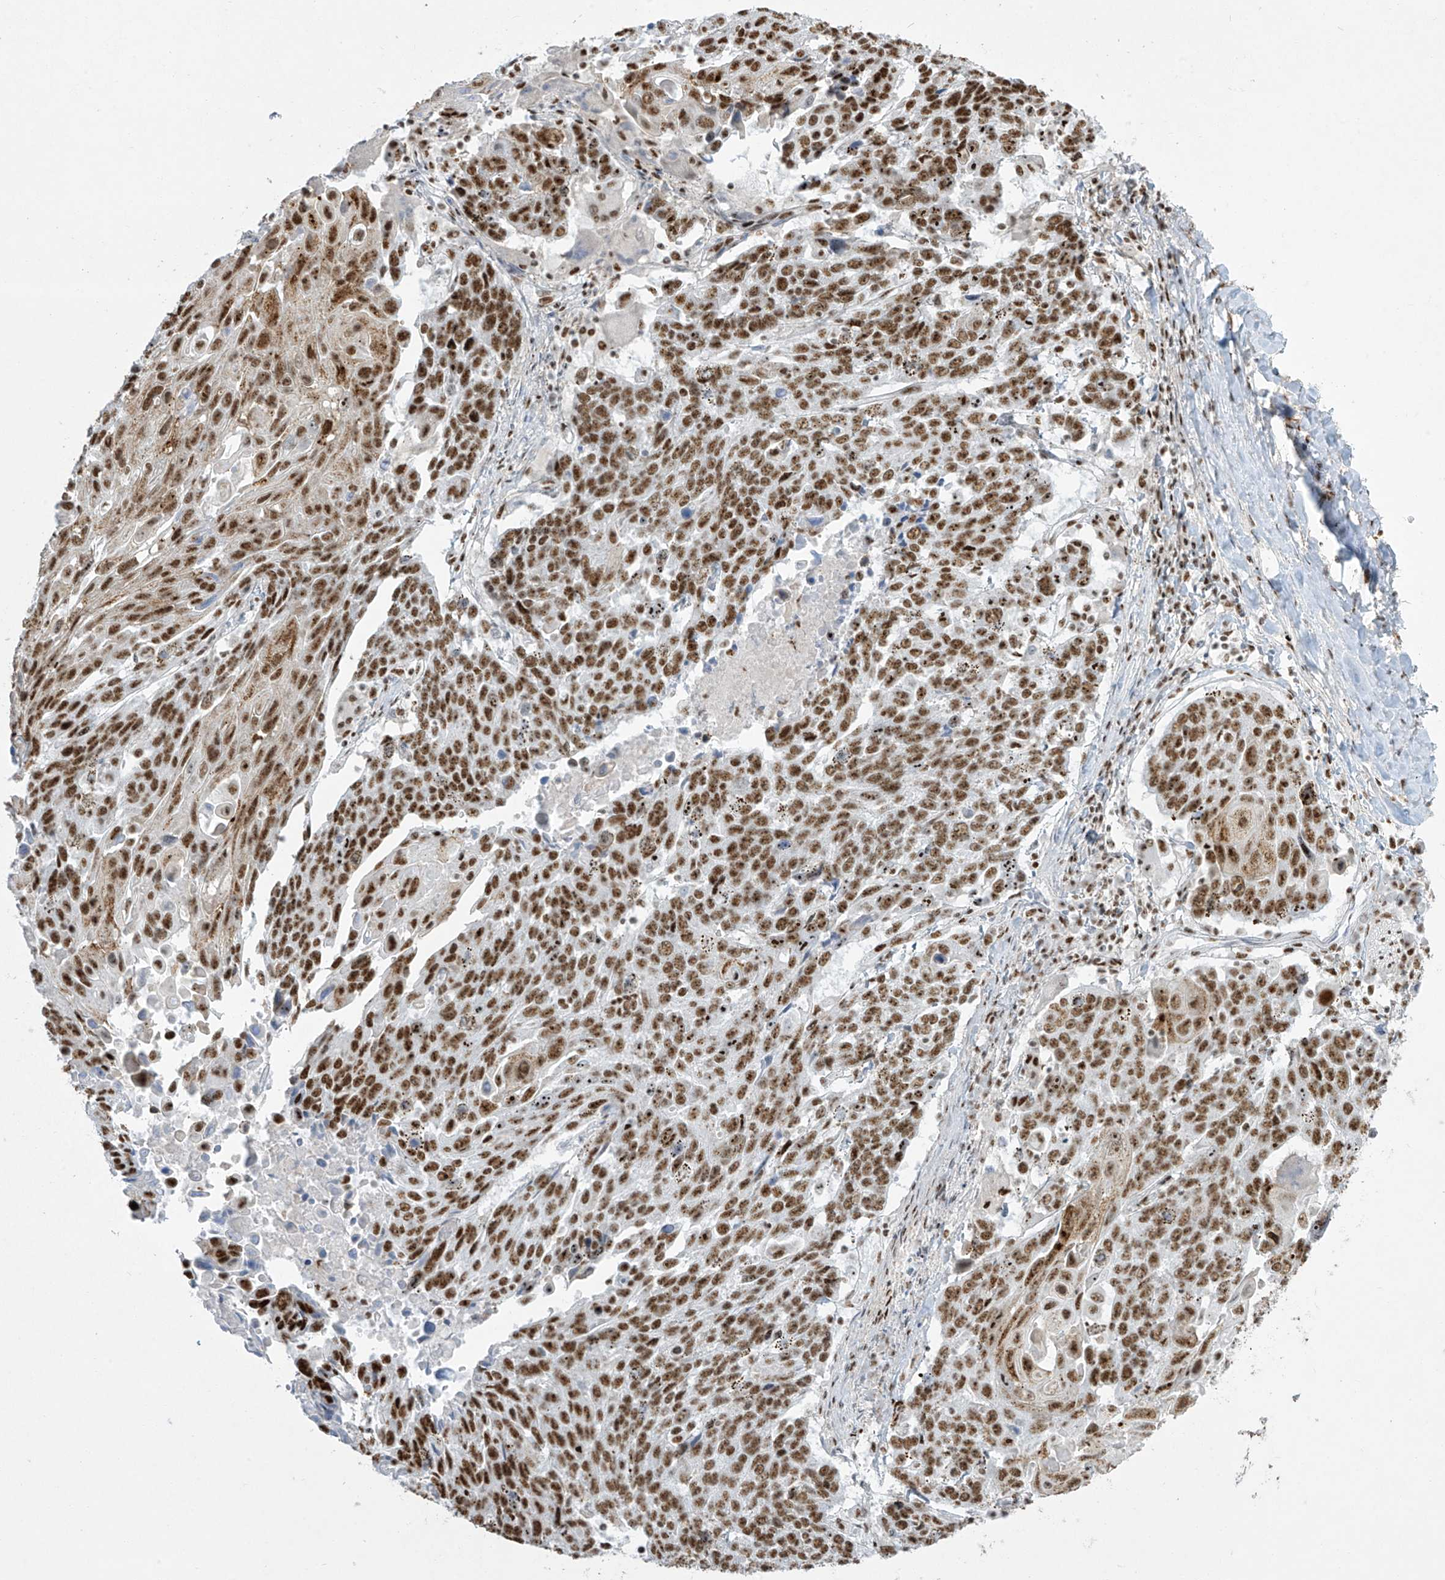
{"staining": {"intensity": "strong", "quantity": ">75%", "location": "nuclear"}, "tissue": "lung cancer", "cell_type": "Tumor cells", "image_type": "cancer", "snomed": [{"axis": "morphology", "description": "Squamous cell carcinoma, NOS"}, {"axis": "topography", "description": "Lung"}], "caption": "This is an image of immunohistochemistry staining of lung cancer (squamous cell carcinoma), which shows strong expression in the nuclear of tumor cells.", "gene": "MS4A6A", "patient": {"sex": "male", "age": 66}}